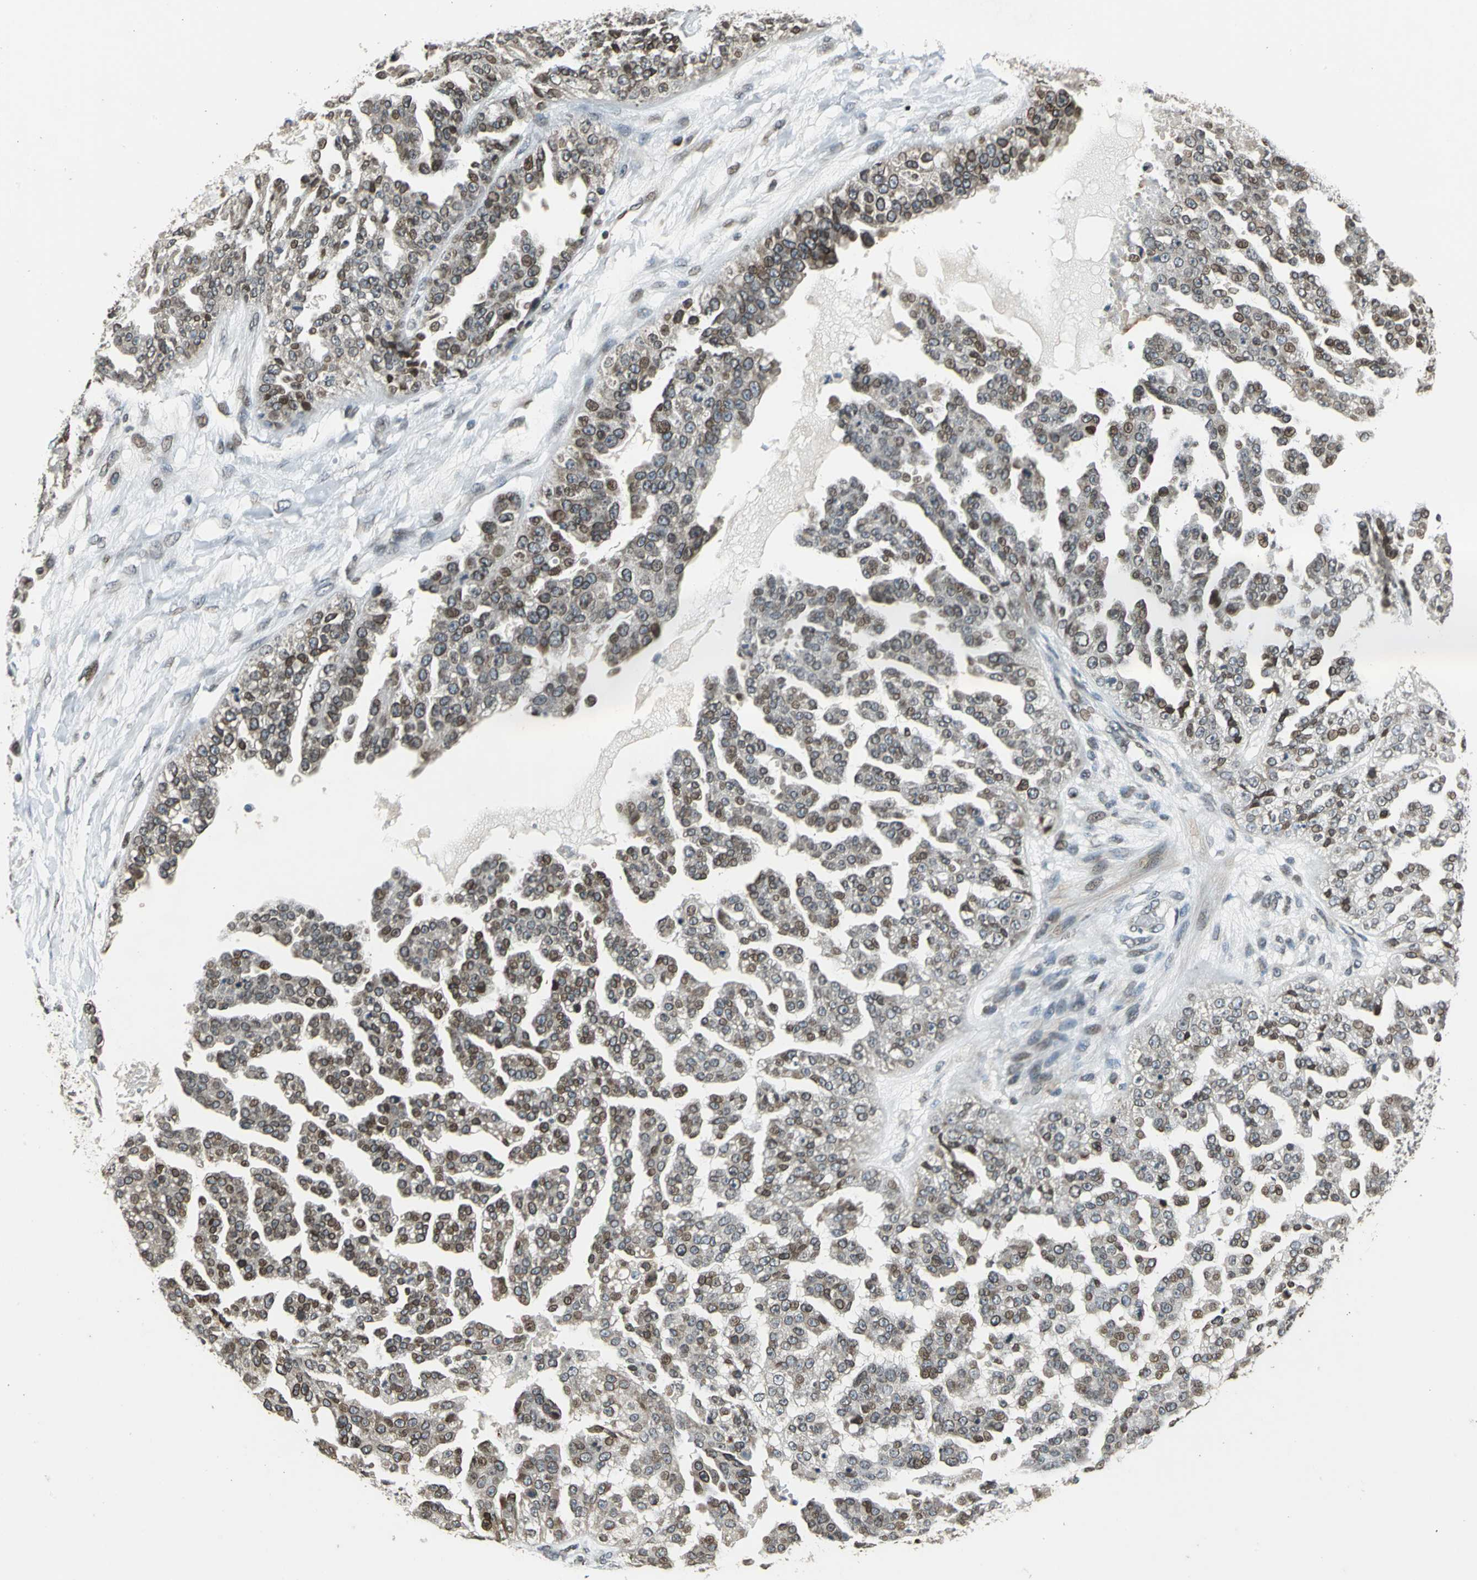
{"staining": {"intensity": "moderate", "quantity": "25%-75%", "location": "cytoplasmic/membranous,nuclear"}, "tissue": "ovarian cancer", "cell_type": "Tumor cells", "image_type": "cancer", "snomed": [{"axis": "morphology", "description": "Carcinoma, NOS"}, {"axis": "topography", "description": "Soft tissue"}, {"axis": "topography", "description": "Ovary"}], "caption": "Protein analysis of ovarian cancer (carcinoma) tissue exhibits moderate cytoplasmic/membranous and nuclear staining in approximately 25%-75% of tumor cells. The protein of interest is stained brown, and the nuclei are stained in blue (DAB (3,3'-diaminobenzidine) IHC with brightfield microscopy, high magnification).", "gene": "BRIP1", "patient": {"sex": "female", "age": 54}}